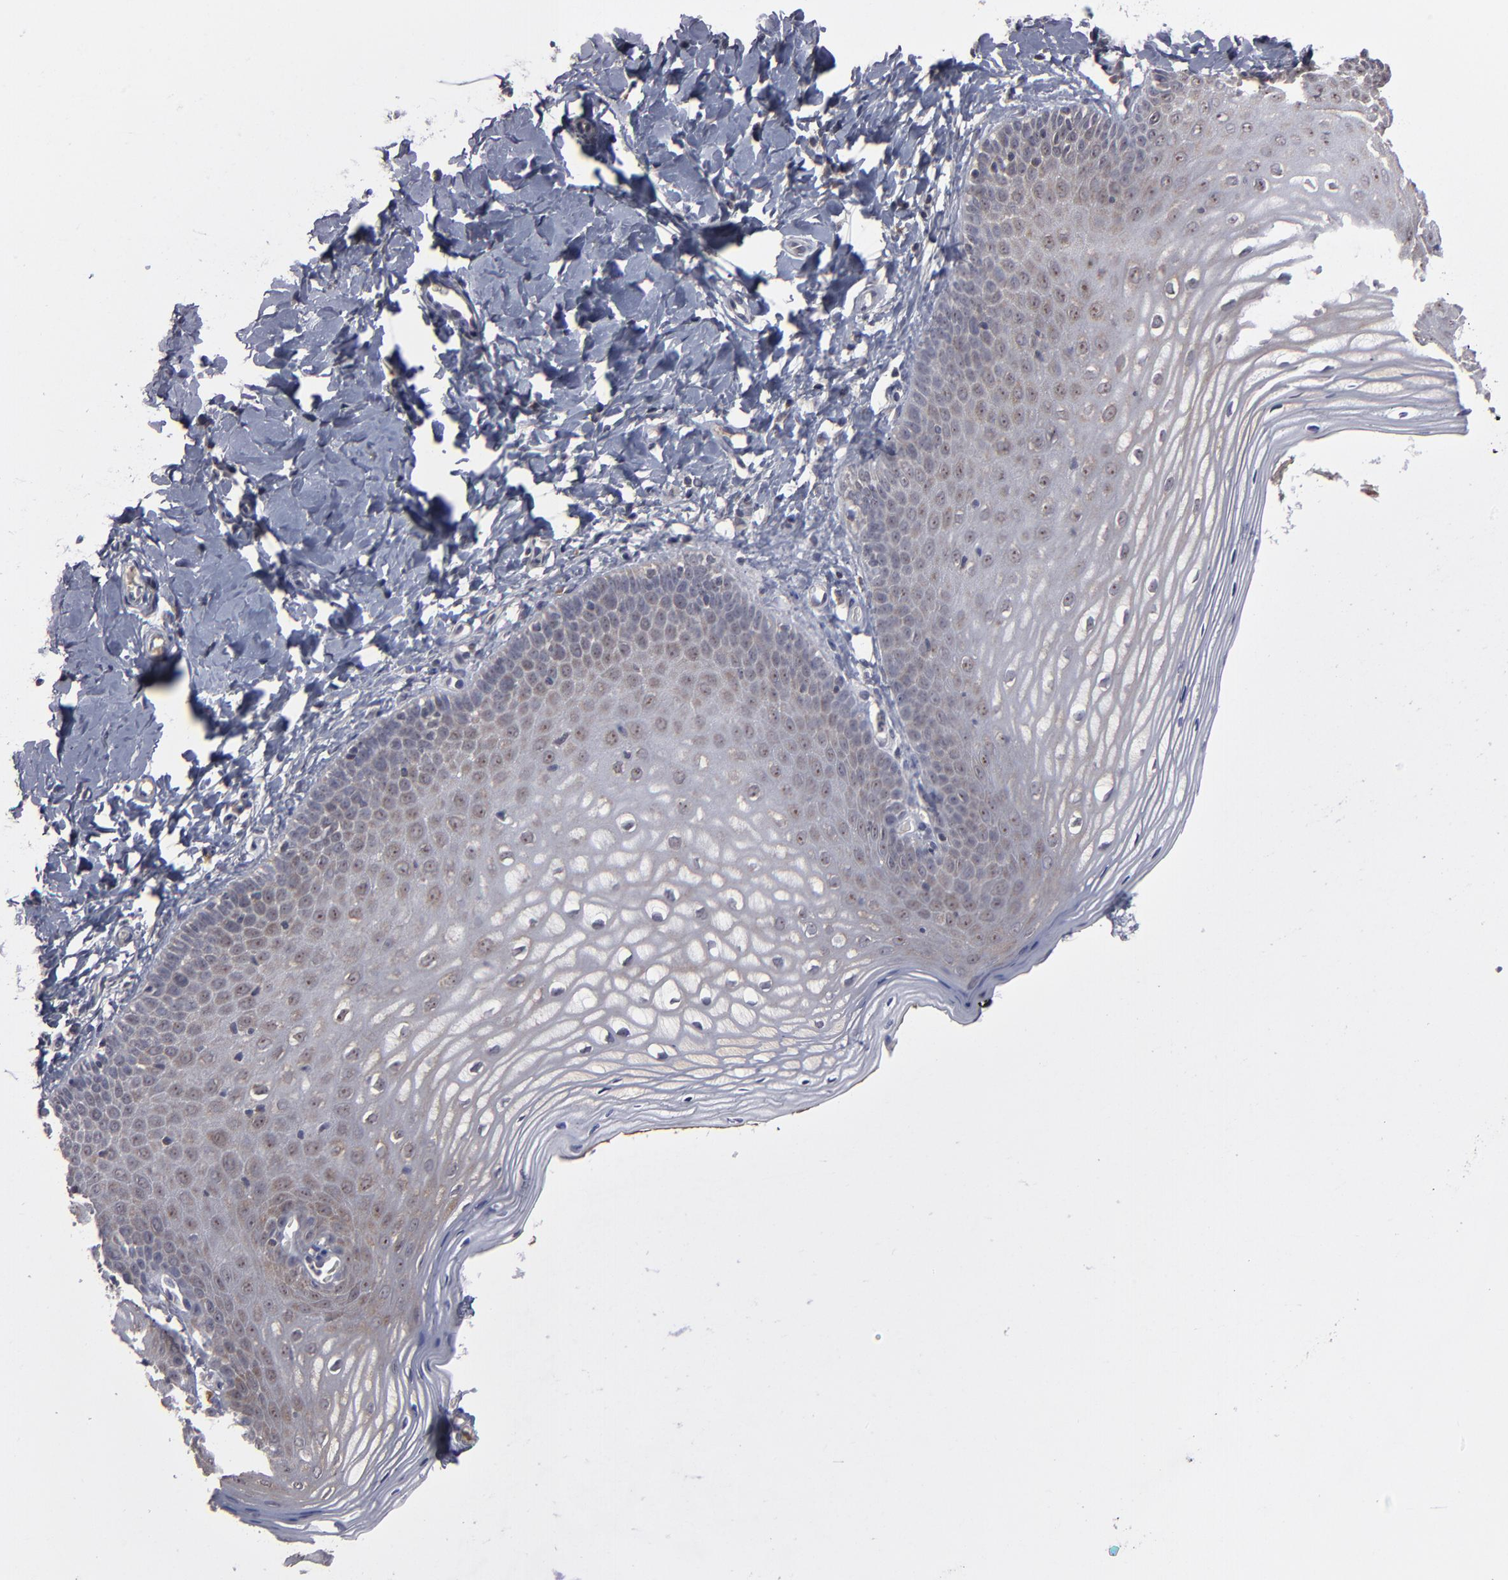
{"staining": {"intensity": "strong", "quantity": "25%-75%", "location": "cytoplasmic/membranous"}, "tissue": "vagina", "cell_type": "Squamous epithelial cells", "image_type": "normal", "snomed": [{"axis": "morphology", "description": "Normal tissue, NOS"}, {"axis": "topography", "description": "Vagina"}], "caption": "High-magnification brightfield microscopy of unremarkable vagina stained with DAB (brown) and counterstained with hematoxylin (blue). squamous epithelial cells exhibit strong cytoplasmic/membranous staining is identified in about25%-75% of cells.", "gene": "GLCCI1", "patient": {"sex": "female", "age": 55}}